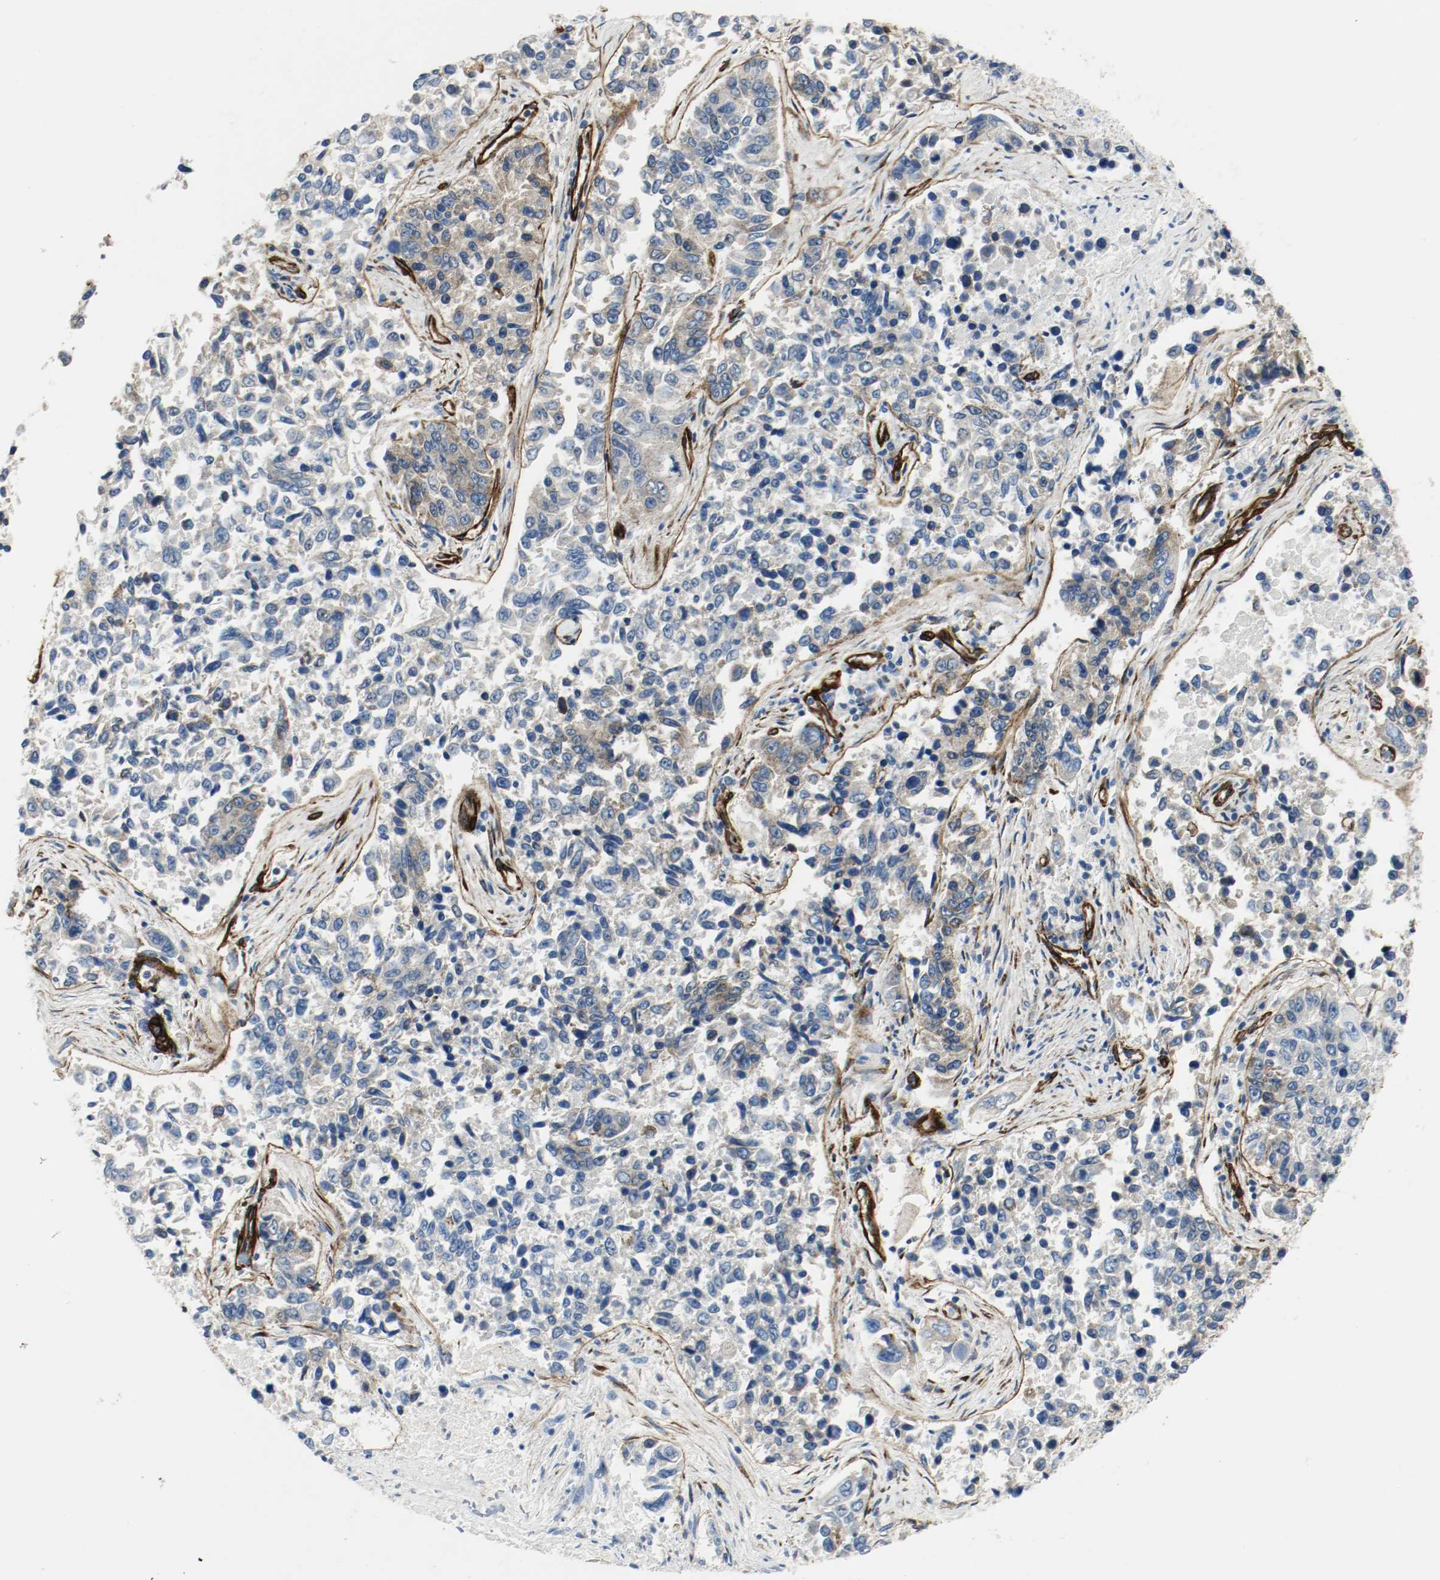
{"staining": {"intensity": "weak", "quantity": "<25%", "location": "cytoplasmic/membranous"}, "tissue": "lung cancer", "cell_type": "Tumor cells", "image_type": "cancer", "snomed": [{"axis": "morphology", "description": "Adenocarcinoma, NOS"}, {"axis": "topography", "description": "Lung"}], "caption": "Immunohistochemistry (IHC) micrograph of human lung cancer (adenocarcinoma) stained for a protein (brown), which displays no staining in tumor cells.", "gene": "LAMB1", "patient": {"sex": "male", "age": 84}}